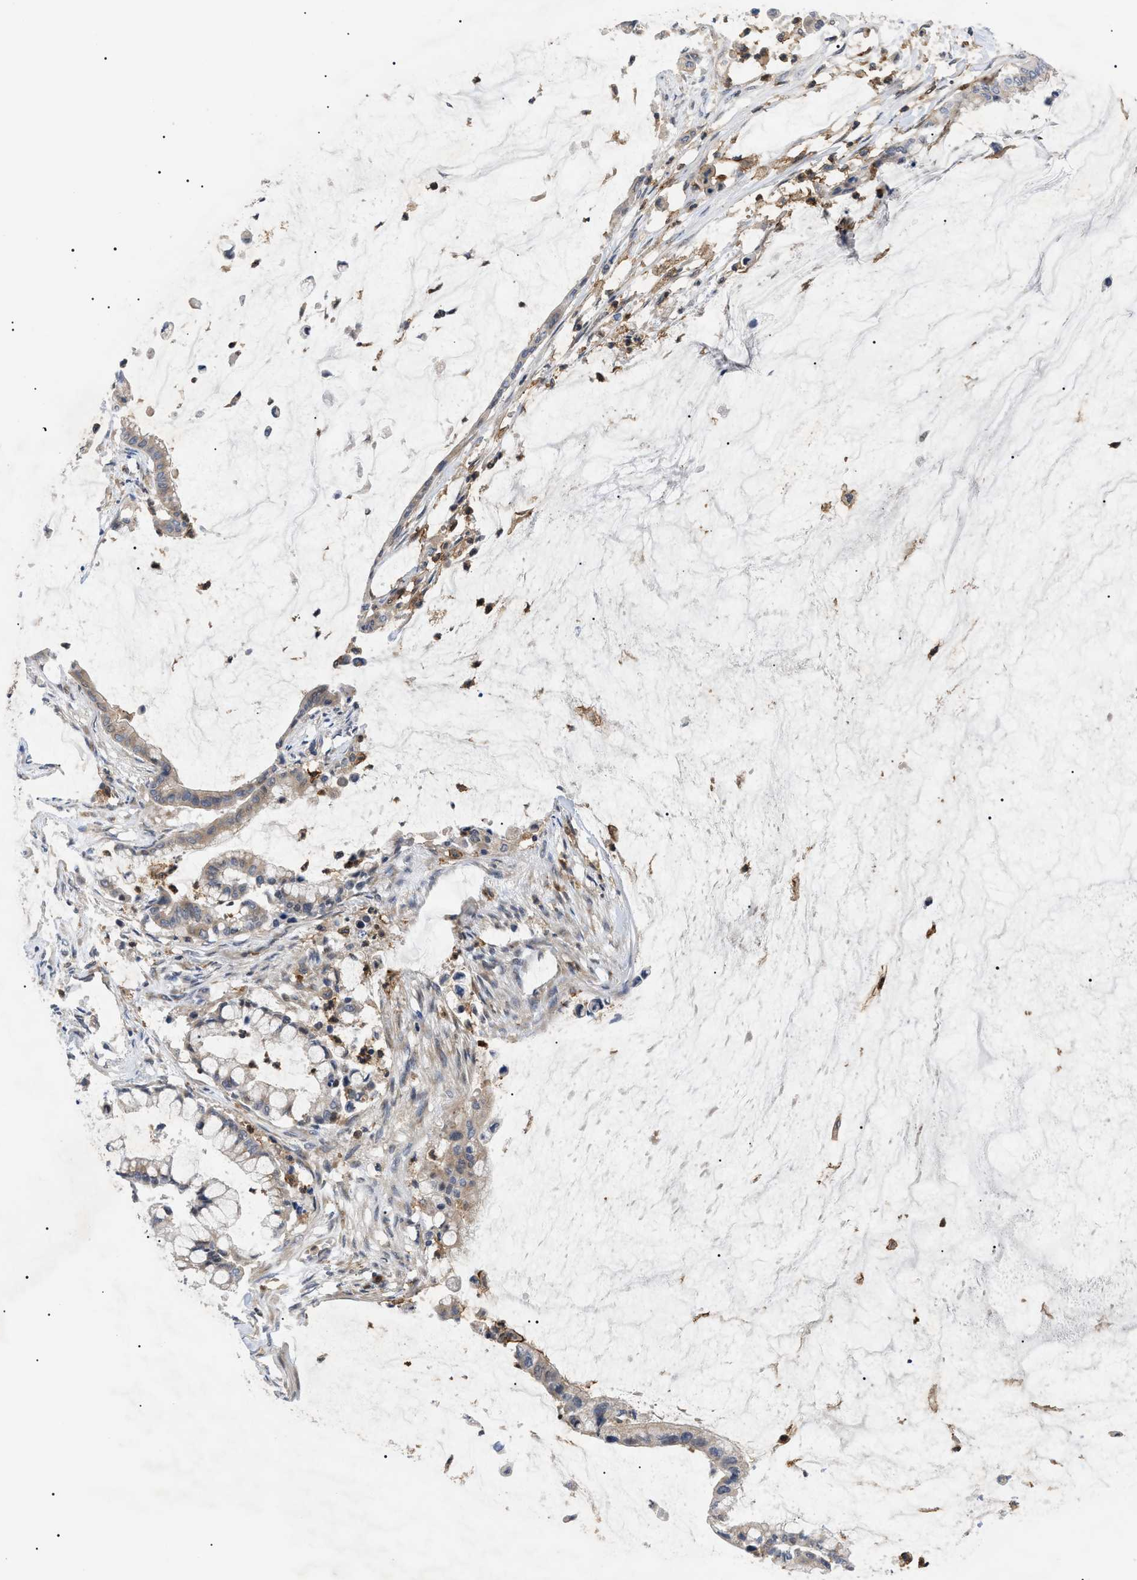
{"staining": {"intensity": "weak", "quantity": ">75%", "location": "cytoplasmic/membranous"}, "tissue": "pancreatic cancer", "cell_type": "Tumor cells", "image_type": "cancer", "snomed": [{"axis": "morphology", "description": "Adenocarcinoma, NOS"}, {"axis": "topography", "description": "Pancreas"}], "caption": "Immunohistochemistry (IHC) of human pancreatic adenocarcinoma displays low levels of weak cytoplasmic/membranous expression in approximately >75% of tumor cells.", "gene": "CD300A", "patient": {"sex": "male", "age": 41}}